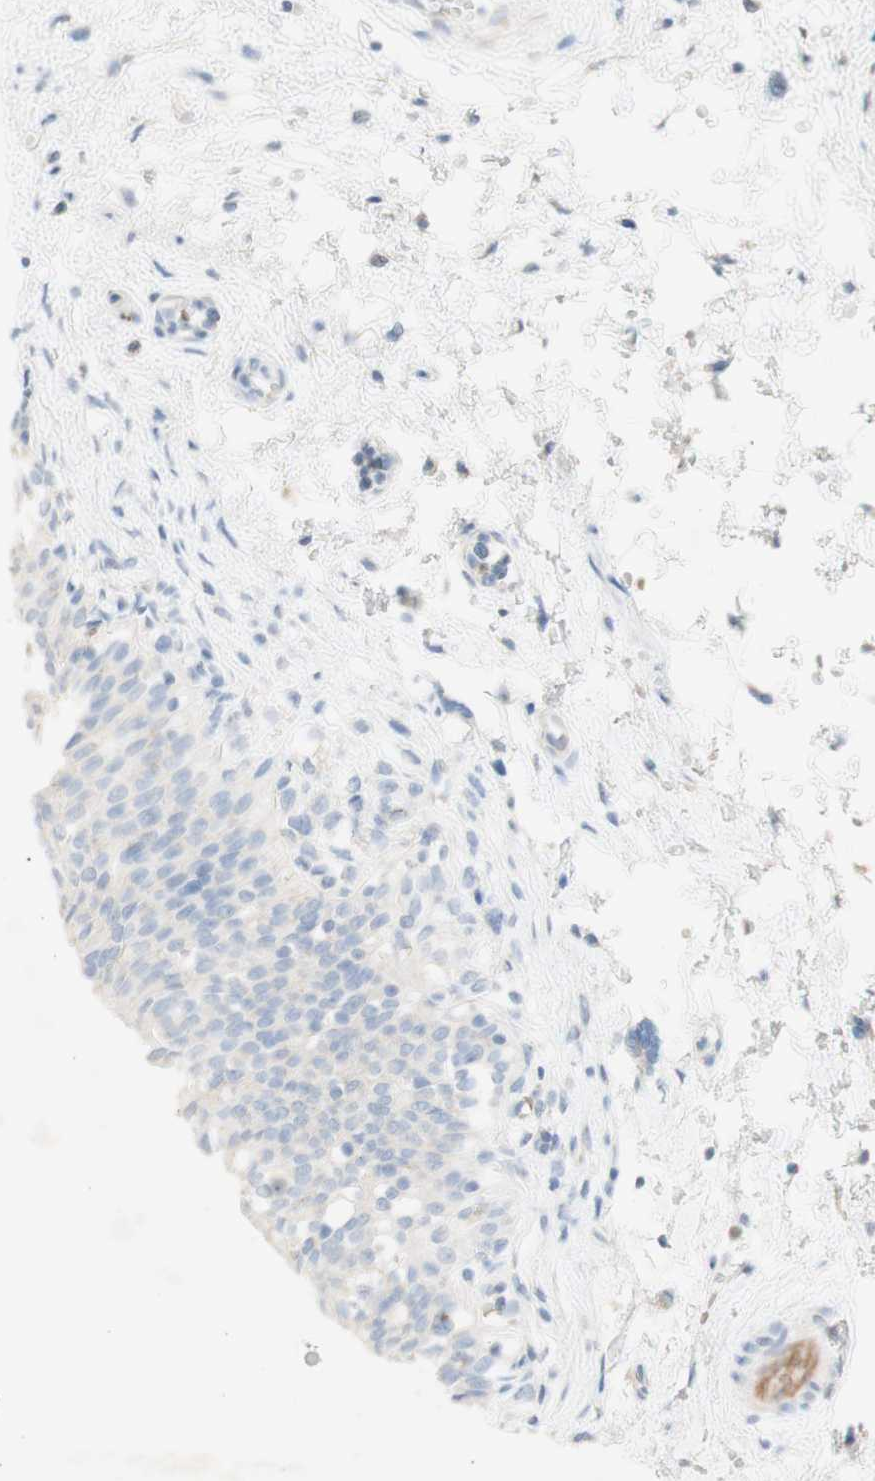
{"staining": {"intensity": "weak", "quantity": ">75%", "location": "cytoplasmic/membranous"}, "tissue": "urinary bladder", "cell_type": "Urothelial cells", "image_type": "normal", "snomed": [{"axis": "morphology", "description": "Normal tissue, NOS"}, {"axis": "topography", "description": "Urinary bladder"}], "caption": "A low amount of weak cytoplasmic/membranous expression is present in about >75% of urothelial cells in unremarkable urinary bladder.", "gene": "MANEA", "patient": {"sex": "male", "age": 55}}